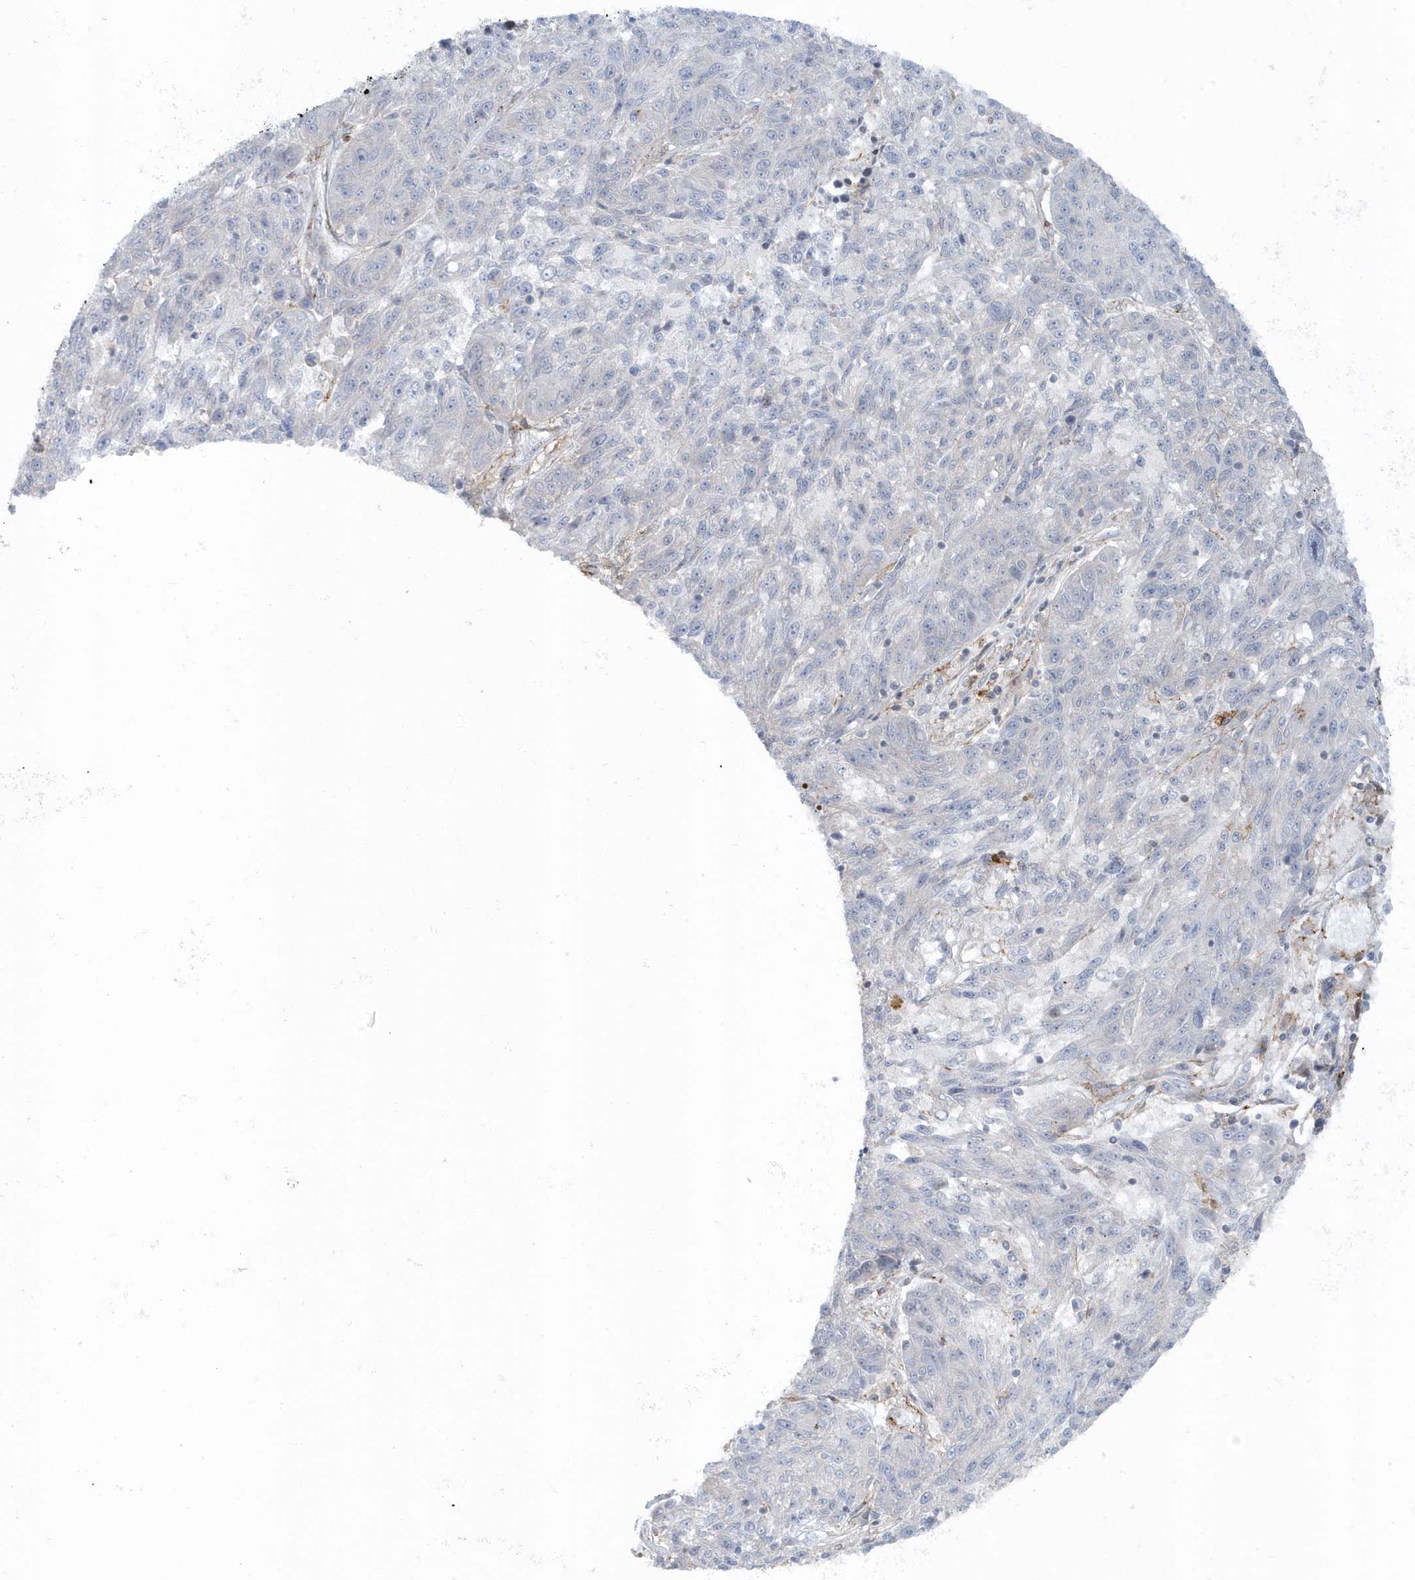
{"staining": {"intensity": "negative", "quantity": "none", "location": "none"}, "tissue": "melanoma", "cell_type": "Tumor cells", "image_type": "cancer", "snomed": [{"axis": "morphology", "description": "Malignant melanoma, NOS"}, {"axis": "topography", "description": "Skin"}], "caption": "Tumor cells are negative for brown protein staining in malignant melanoma.", "gene": "CACNB2", "patient": {"sex": "male", "age": 53}}